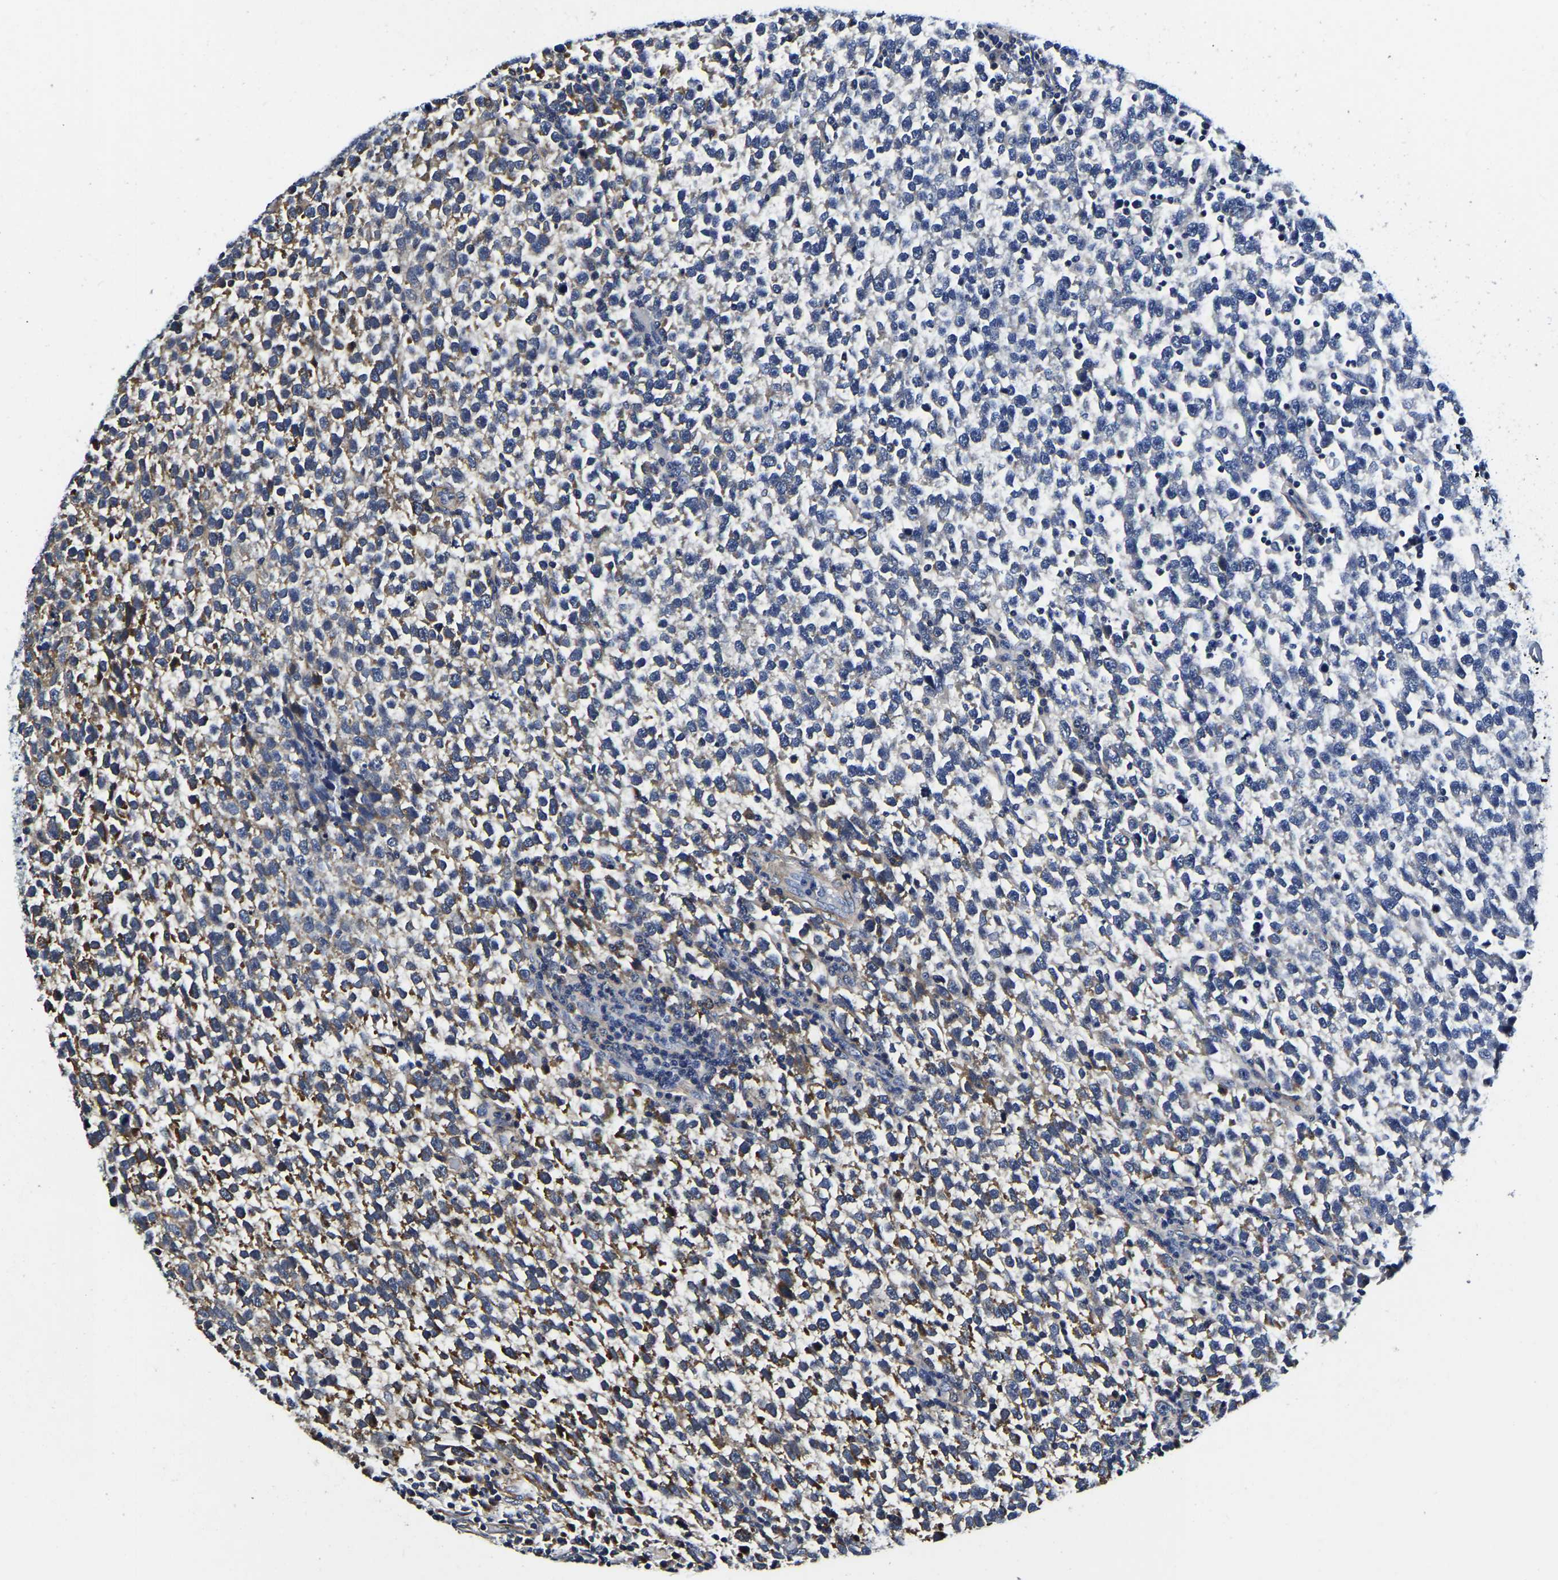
{"staining": {"intensity": "weak", "quantity": "<25%", "location": "cytoplasmic/membranous"}, "tissue": "testis cancer", "cell_type": "Tumor cells", "image_type": "cancer", "snomed": [{"axis": "morphology", "description": "Normal tissue, NOS"}, {"axis": "morphology", "description": "Seminoma, NOS"}, {"axis": "topography", "description": "Testis"}], "caption": "Testis seminoma was stained to show a protein in brown. There is no significant staining in tumor cells.", "gene": "KCTD17", "patient": {"sex": "male", "age": 43}}